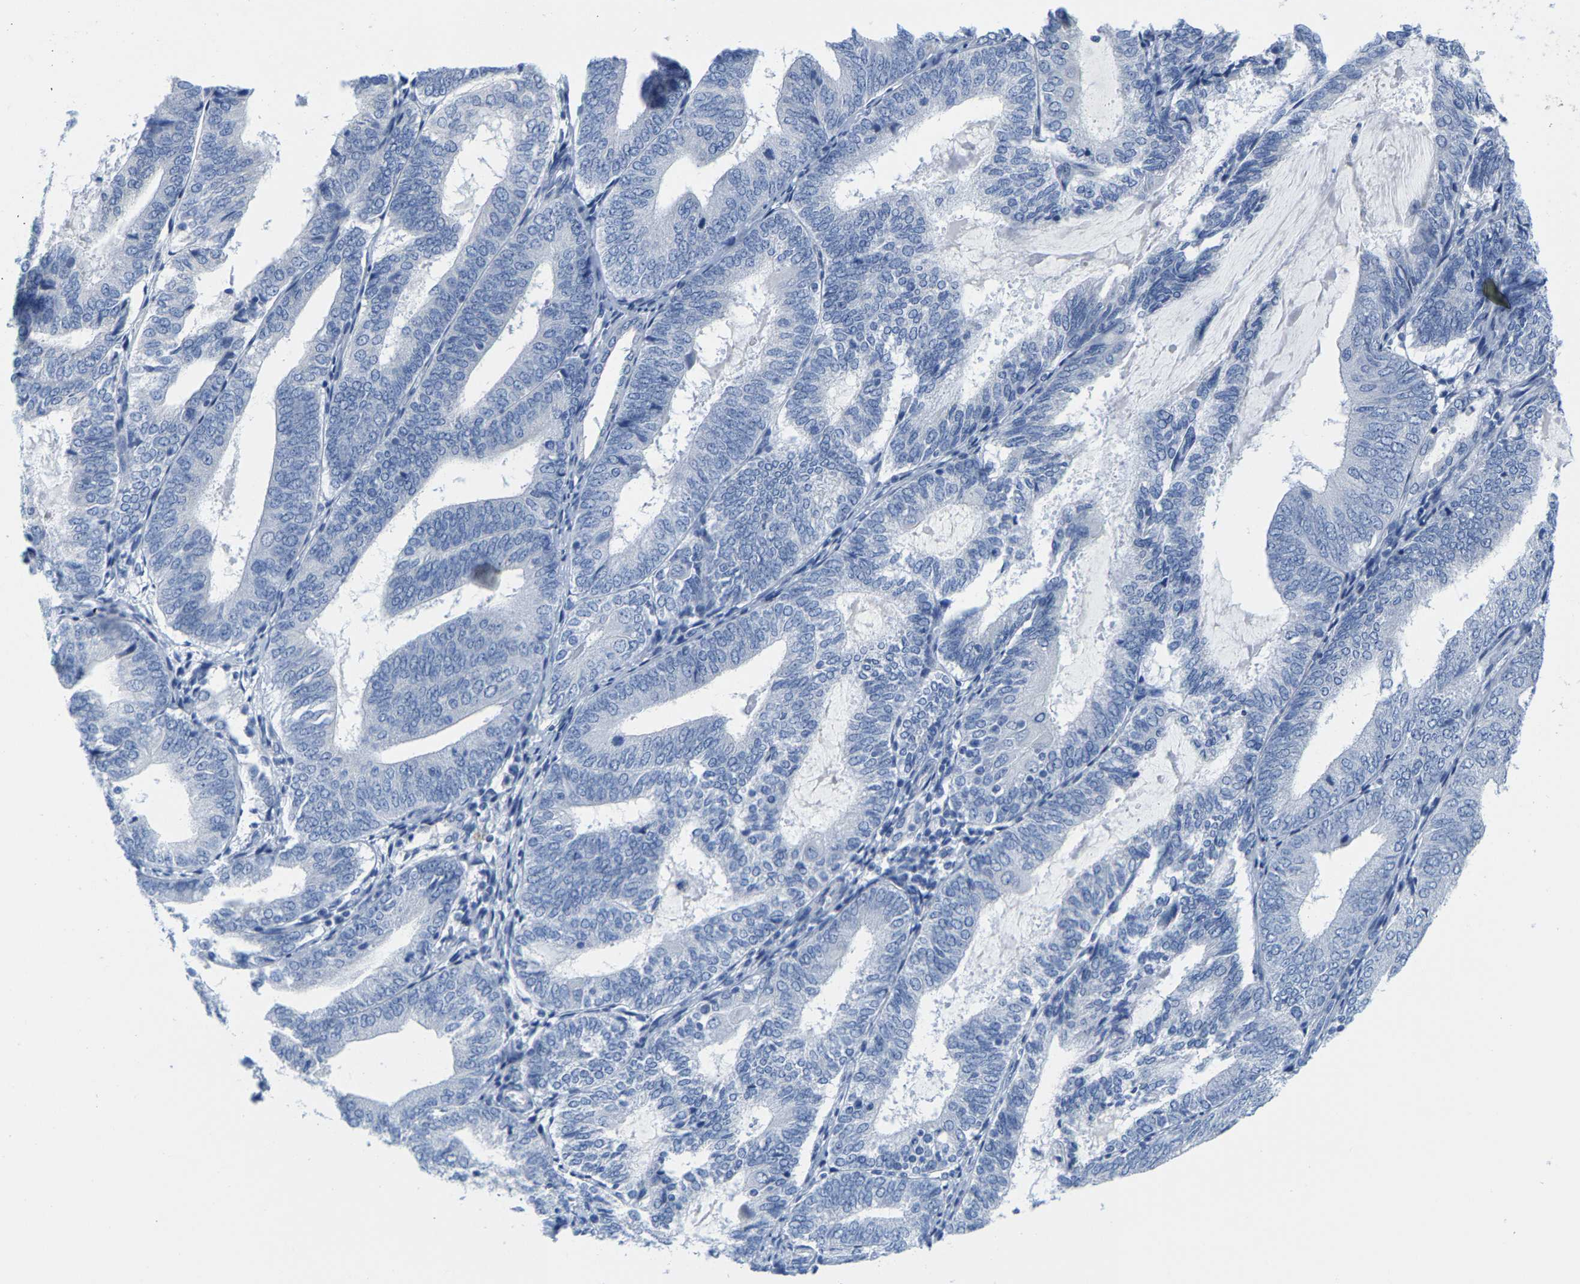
{"staining": {"intensity": "negative", "quantity": "none", "location": "none"}, "tissue": "endometrial cancer", "cell_type": "Tumor cells", "image_type": "cancer", "snomed": [{"axis": "morphology", "description": "Adenocarcinoma, NOS"}, {"axis": "topography", "description": "Endometrium"}], "caption": "This is an IHC histopathology image of human endometrial cancer. There is no expression in tumor cells.", "gene": "KLHL1", "patient": {"sex": "female", "age": 81}}